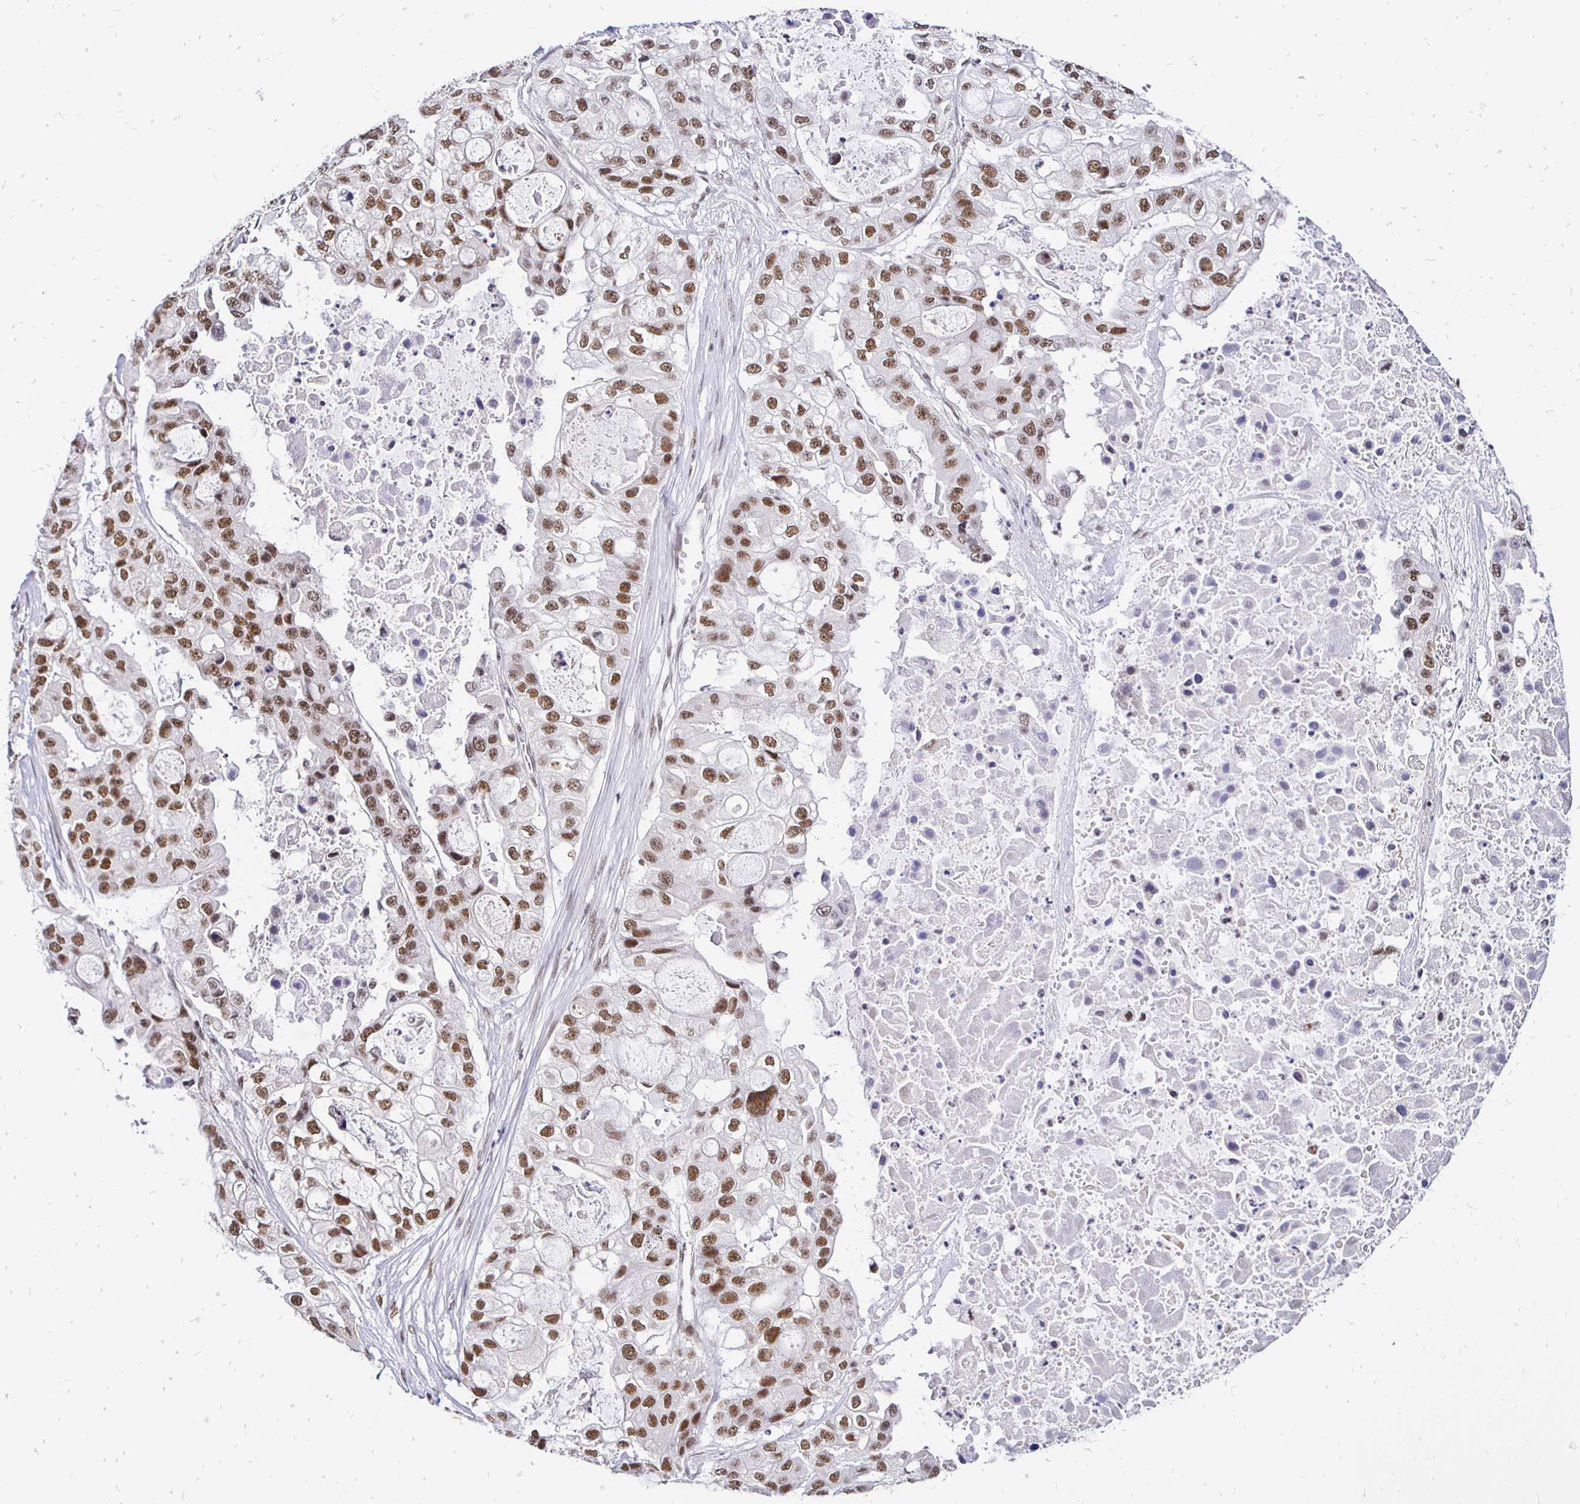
{"staining": {"intensity": "moderate", "quantity": ">75%", "location": "nuclear"}, "tissue": "ovarian cancer", "cell_type": "Tumor cells", "image_type": "cancer", "snomed": [{"axis": "morphology", "description": "Cystadenocarcinoma, serous, NOS"}, {"axis": "topography", "description": "Ovary"}], "caption": "Immunohistochemistry (DAB) staining of human ovarian cancer (serous cystadenocarcinoma) demonstrates moderate nuclear protein positivity in about >75% of tumor cells.", "gene": "SIN3A", "patient": {"sex": "female", "age": 56}}